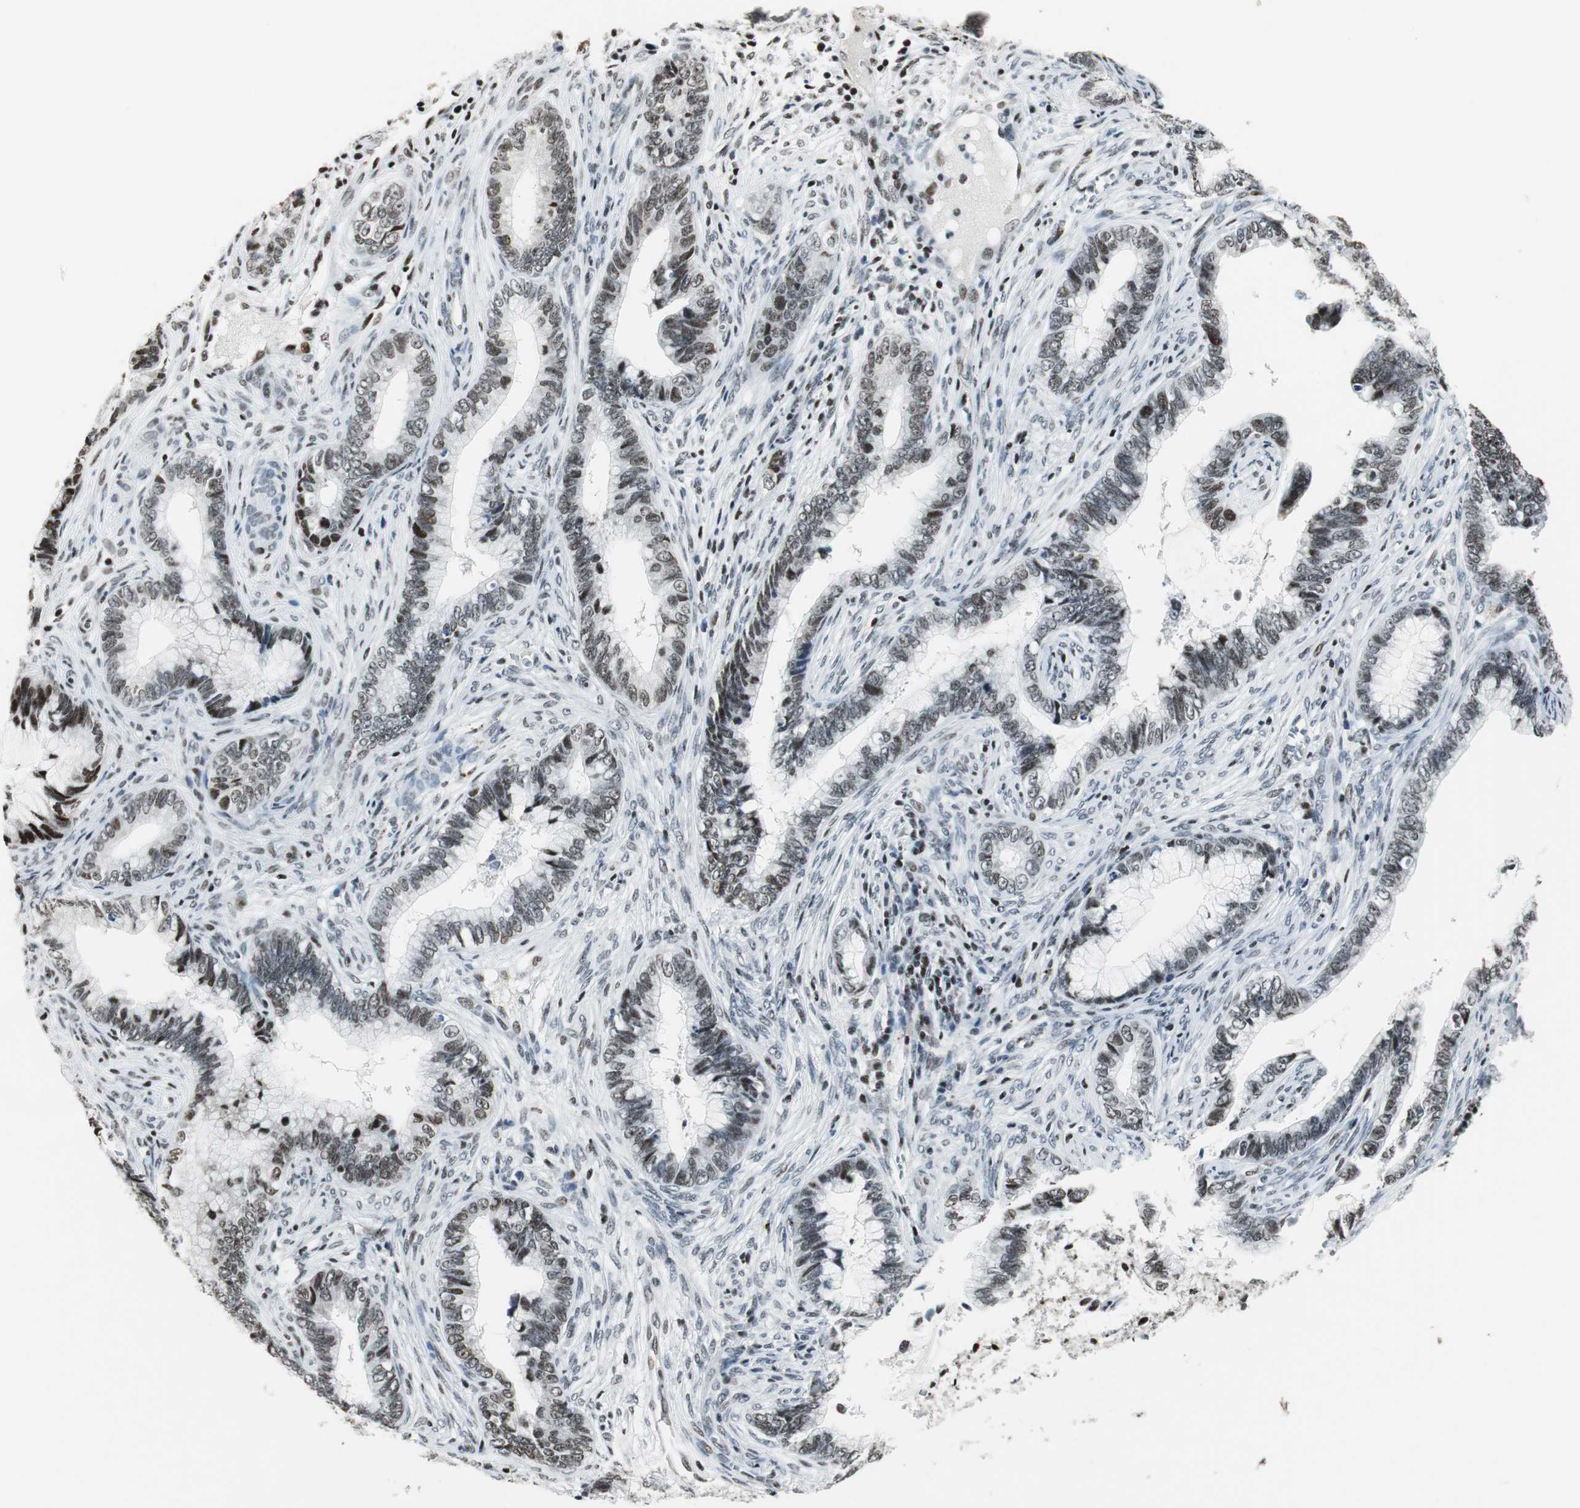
{"staining": {"intensity": "weak", "quantity": ">75%", "location": "nuclear"}, "tissue": "cervical cancer", "cell_type": "Tumor cells", "image_type": "cancer", "snomed": [{"axis": "morphology", "description": "Adenocarcinoma, NOS"}, {"axis": "topography", "description": "Cervix"}], "caption": "Adenocarcinoma (cervical) stained for a protein shows weak nuclear positivity in tumor cells. The staining is performed using DAB (3,3'-diaminobenzidine) brown chromogen to label protein expression. The nuclei are counter-stained blue using hematoxylin.", "gene": "RBBP4", "patient": {"sex": "female", "age": 44}}